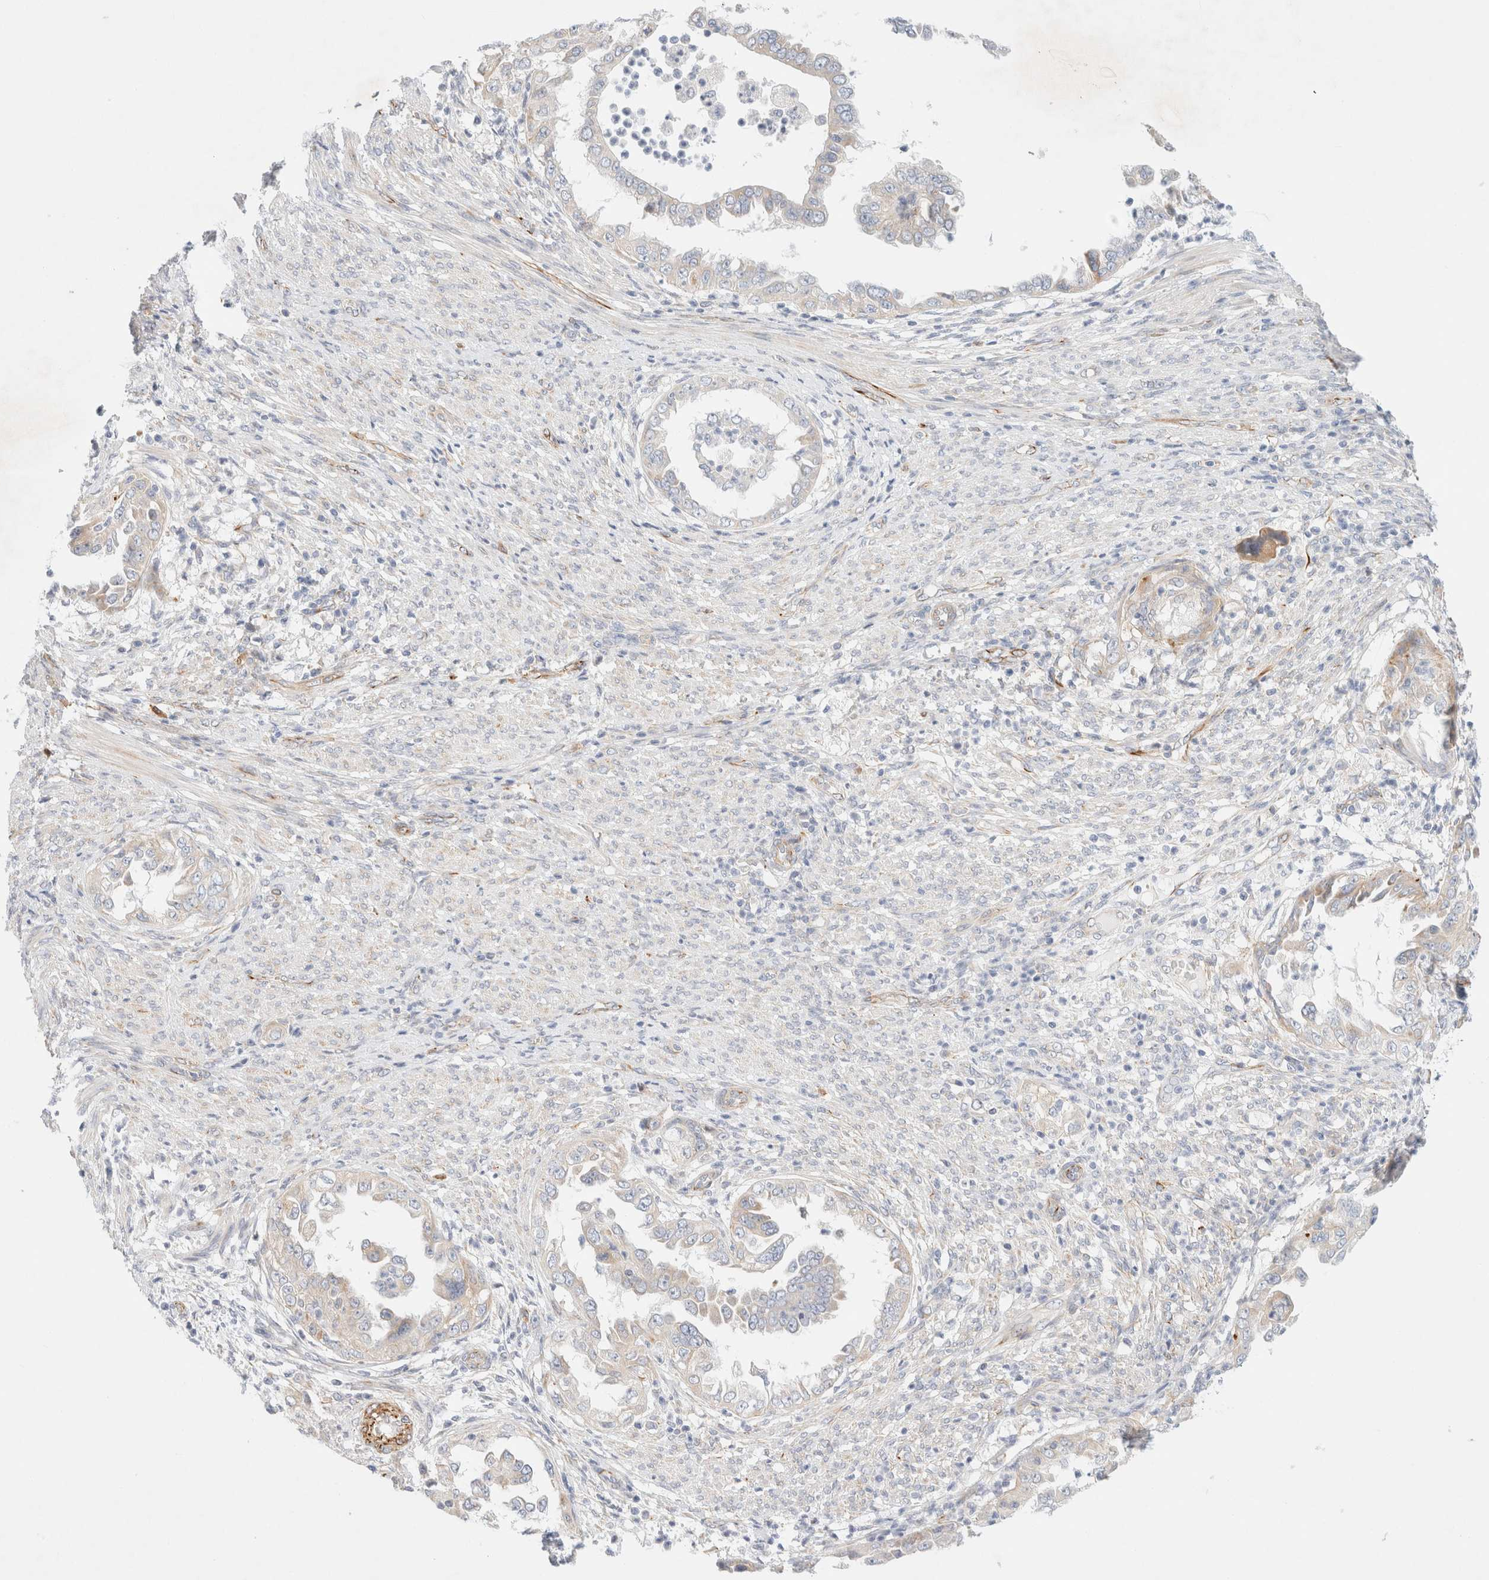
{"staining": {"intensity": "negative", "quantity": "none", "location": "none"}, "tissue": "endometrial cancer", "cell_type": "Tumor cells", "image_type": "cancer", "snomed": [{"axis": "morphology", "description": "Adenocarcinoma, NOS"}, {"axis": "topography", "description": "Endometrium"}], "caption": "Immunohistochemical staining of human endometrial cancer (adenocarcinoma) displays no significant expression in tumor cells.", "gene": "SLC25A48", "patient": {"sex": "female", "age": 85}}